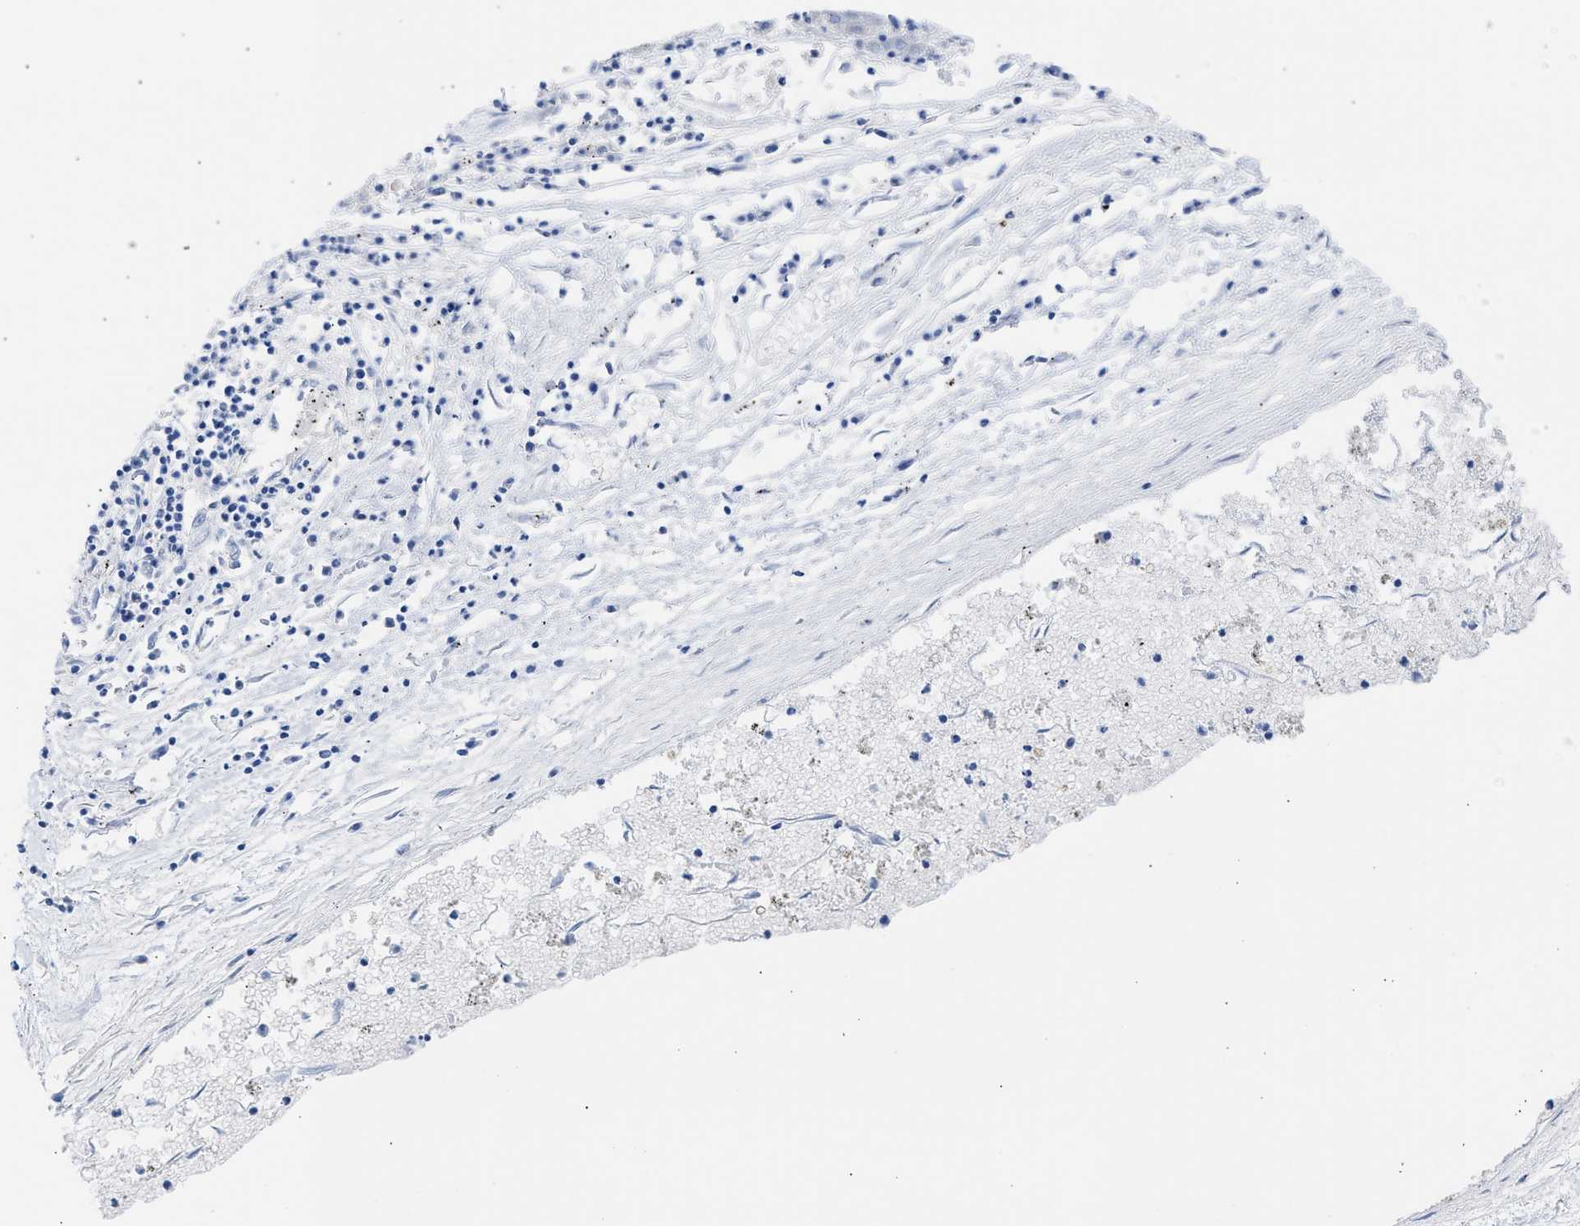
{"staining": {"intensity": "negative", "quantity": "none", "location": "none"}, "tissue": "liver cancer", "cell_type": "Tumor cells", "image_type": "cancer", "snomed": [{"axis": "morphology", "description": "Carcinoma, Hepatocellular, NOS"}, {"axis": "topography", "description": "Liver"}], "caption": "Liver cancer stained for a protein using immunohistochemistry (IHC) demonstrates no expression tumor cells.", "gene": "RSPH1", "patient": {"sex": "male", "age": 72}}